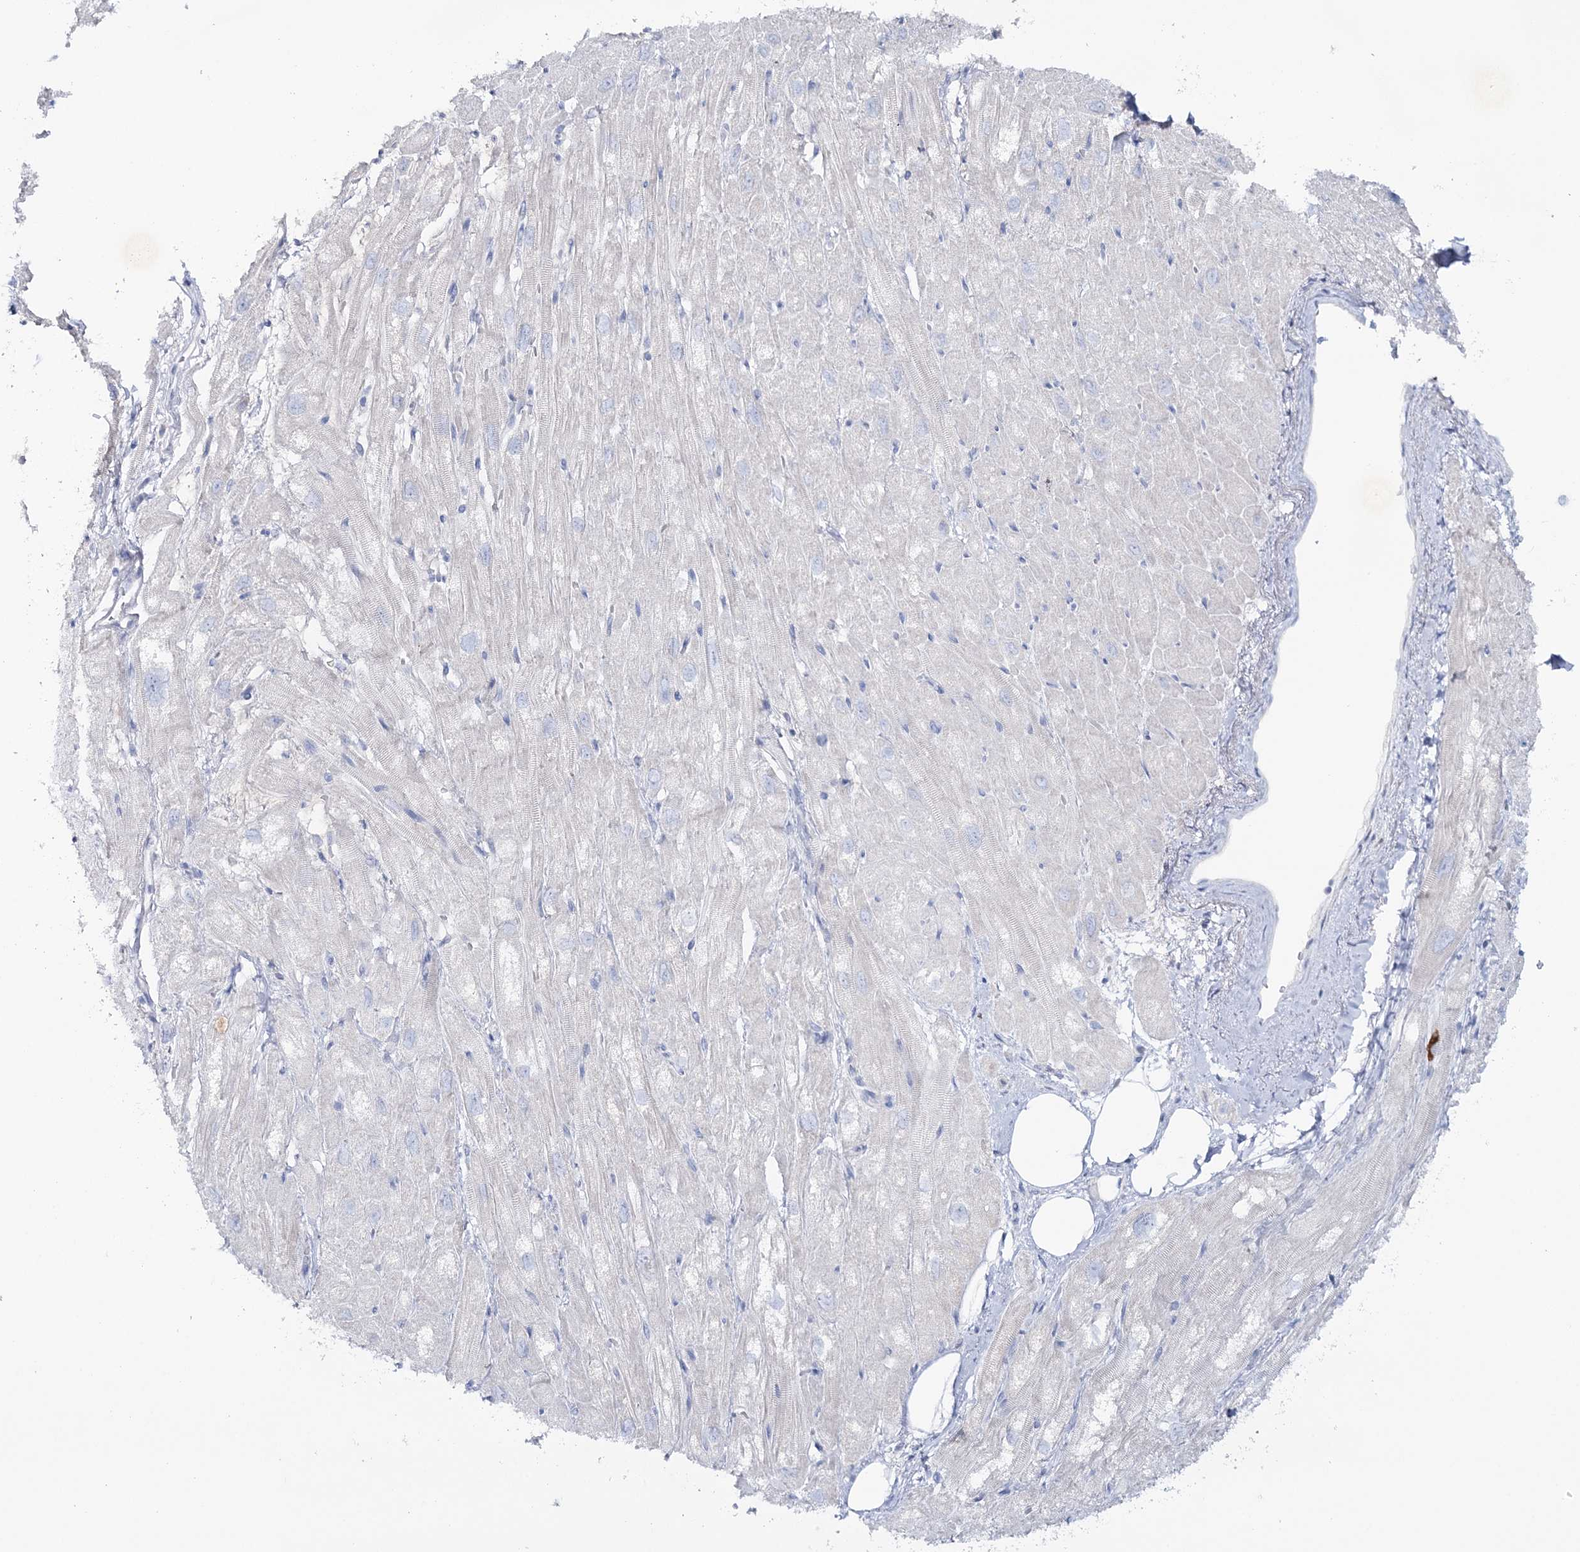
{"staining": {"intensity": "negative", "quantity": "none", "location": "none"}, "tissue": "heart muscle", "cell_type": "Cardiomyocytes", "image_type": "normal", "snomed": [{"axis": "morphology", "description": "Normal tissue, NOS"}, {"axis": "topography", "description": "Heart"}], "caption": "DAB (3,3'-diaminobenzidine) immunohistochemical staining of normal human heart muscle displays no significant expression in cardiomyocytes. (Stains: DAB immunohistochemistry (IHC) with hematoxylin counter stain, Microscopy: brightfield microscopy at high magnification).", "gene": "WDSUB1", "patient": {"sex": "male", "age": 50}}